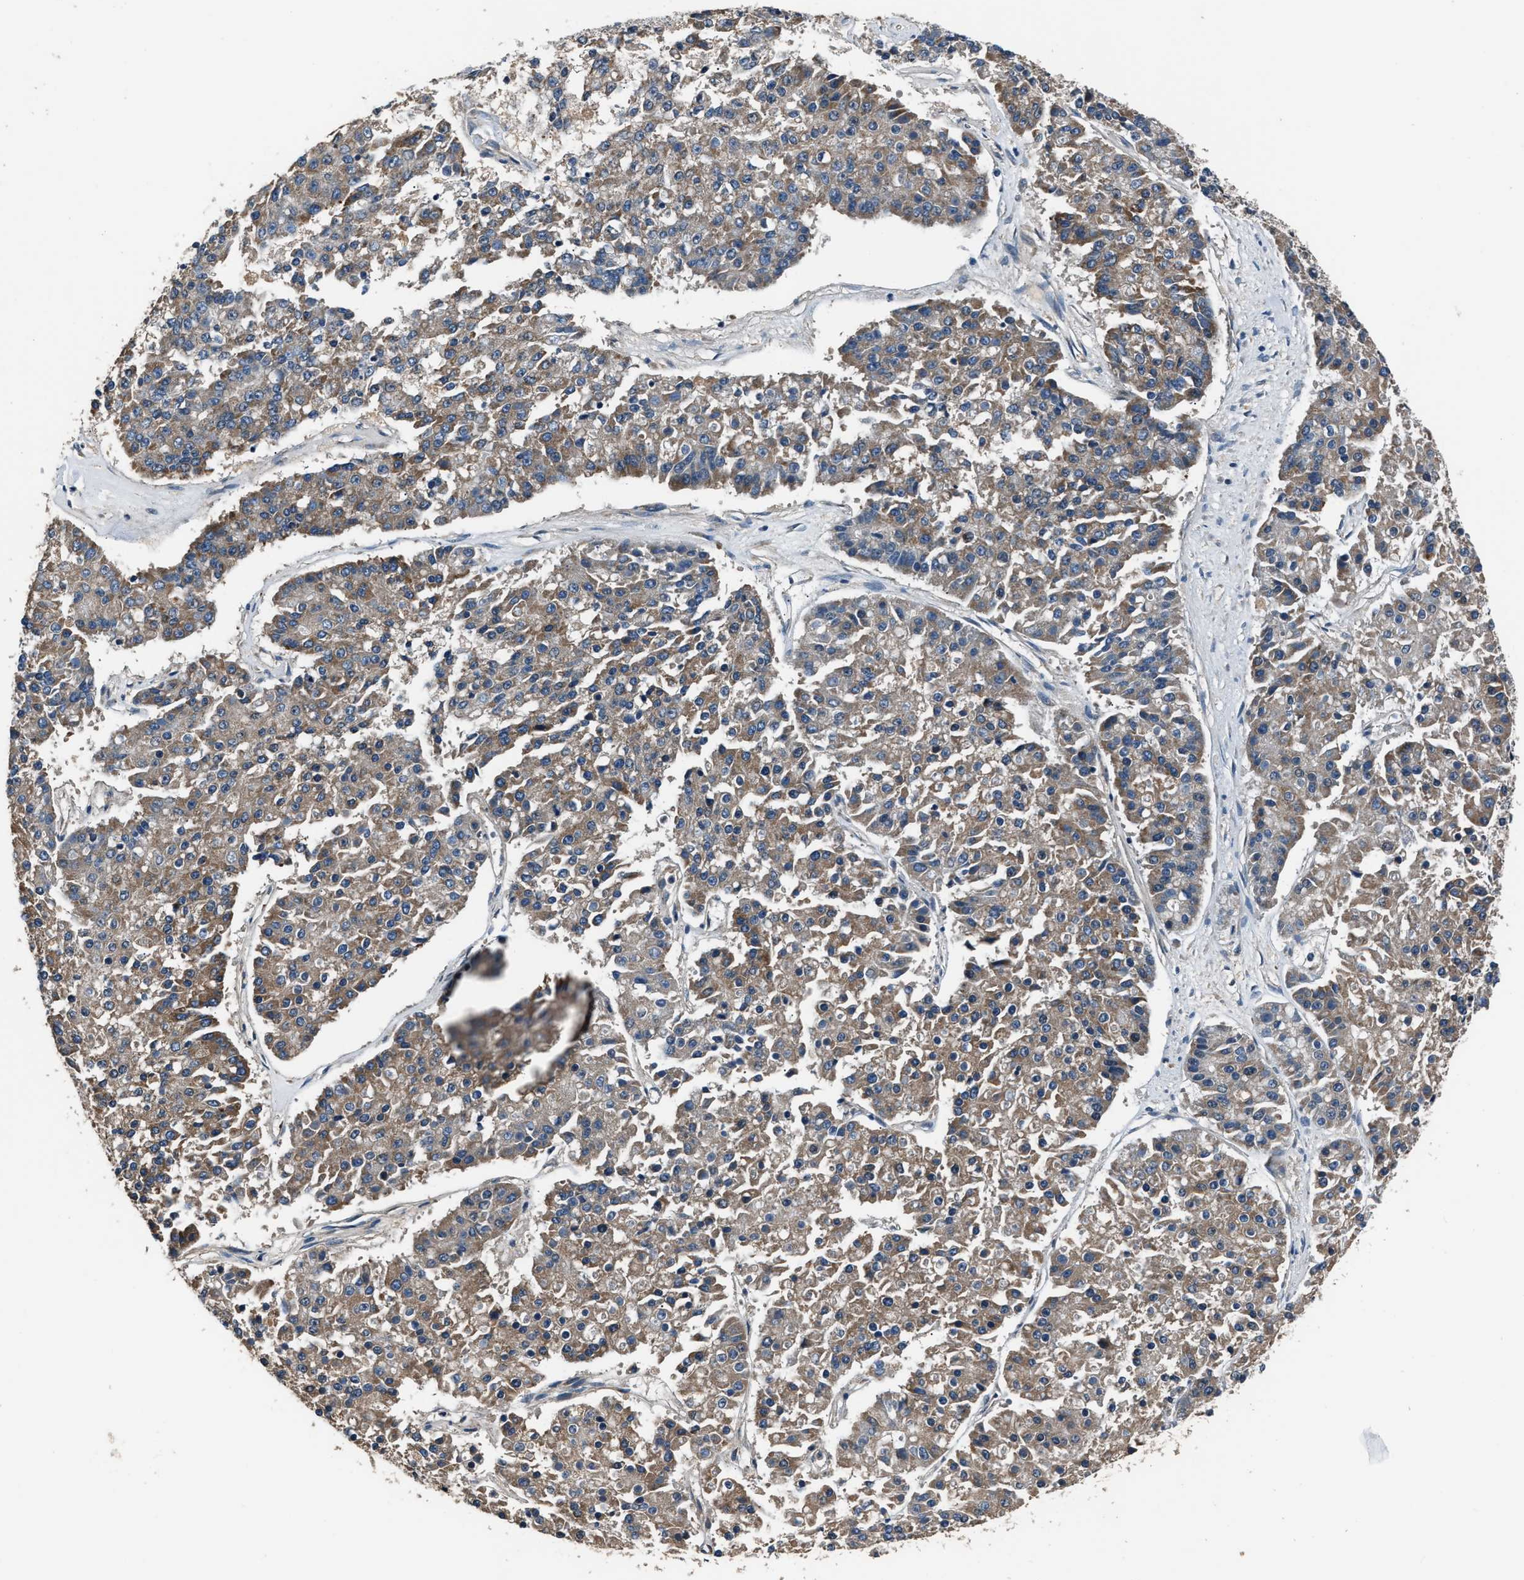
{"staining": {"intensity": "moderate", "quantity": ">75%", "location": "cytoplasmic/membranous"}, "tissue": "pancreatic cancer", "cell_type": "Tumor cells", "image_type": "cancer", "snomed": [{"axis": "morphology", "description": "Adenocarcinoma, NOS"}, {"axis": "topography", "description": "Pancreas"}], "caption": "Protein expression analysis of human pancreatic cancer reveals moderate cytoplasmic/membranous staining in about >75% of tumor cells.", "gene": "IMPDH2", "patient": {"sex": "male", "age": 50}}